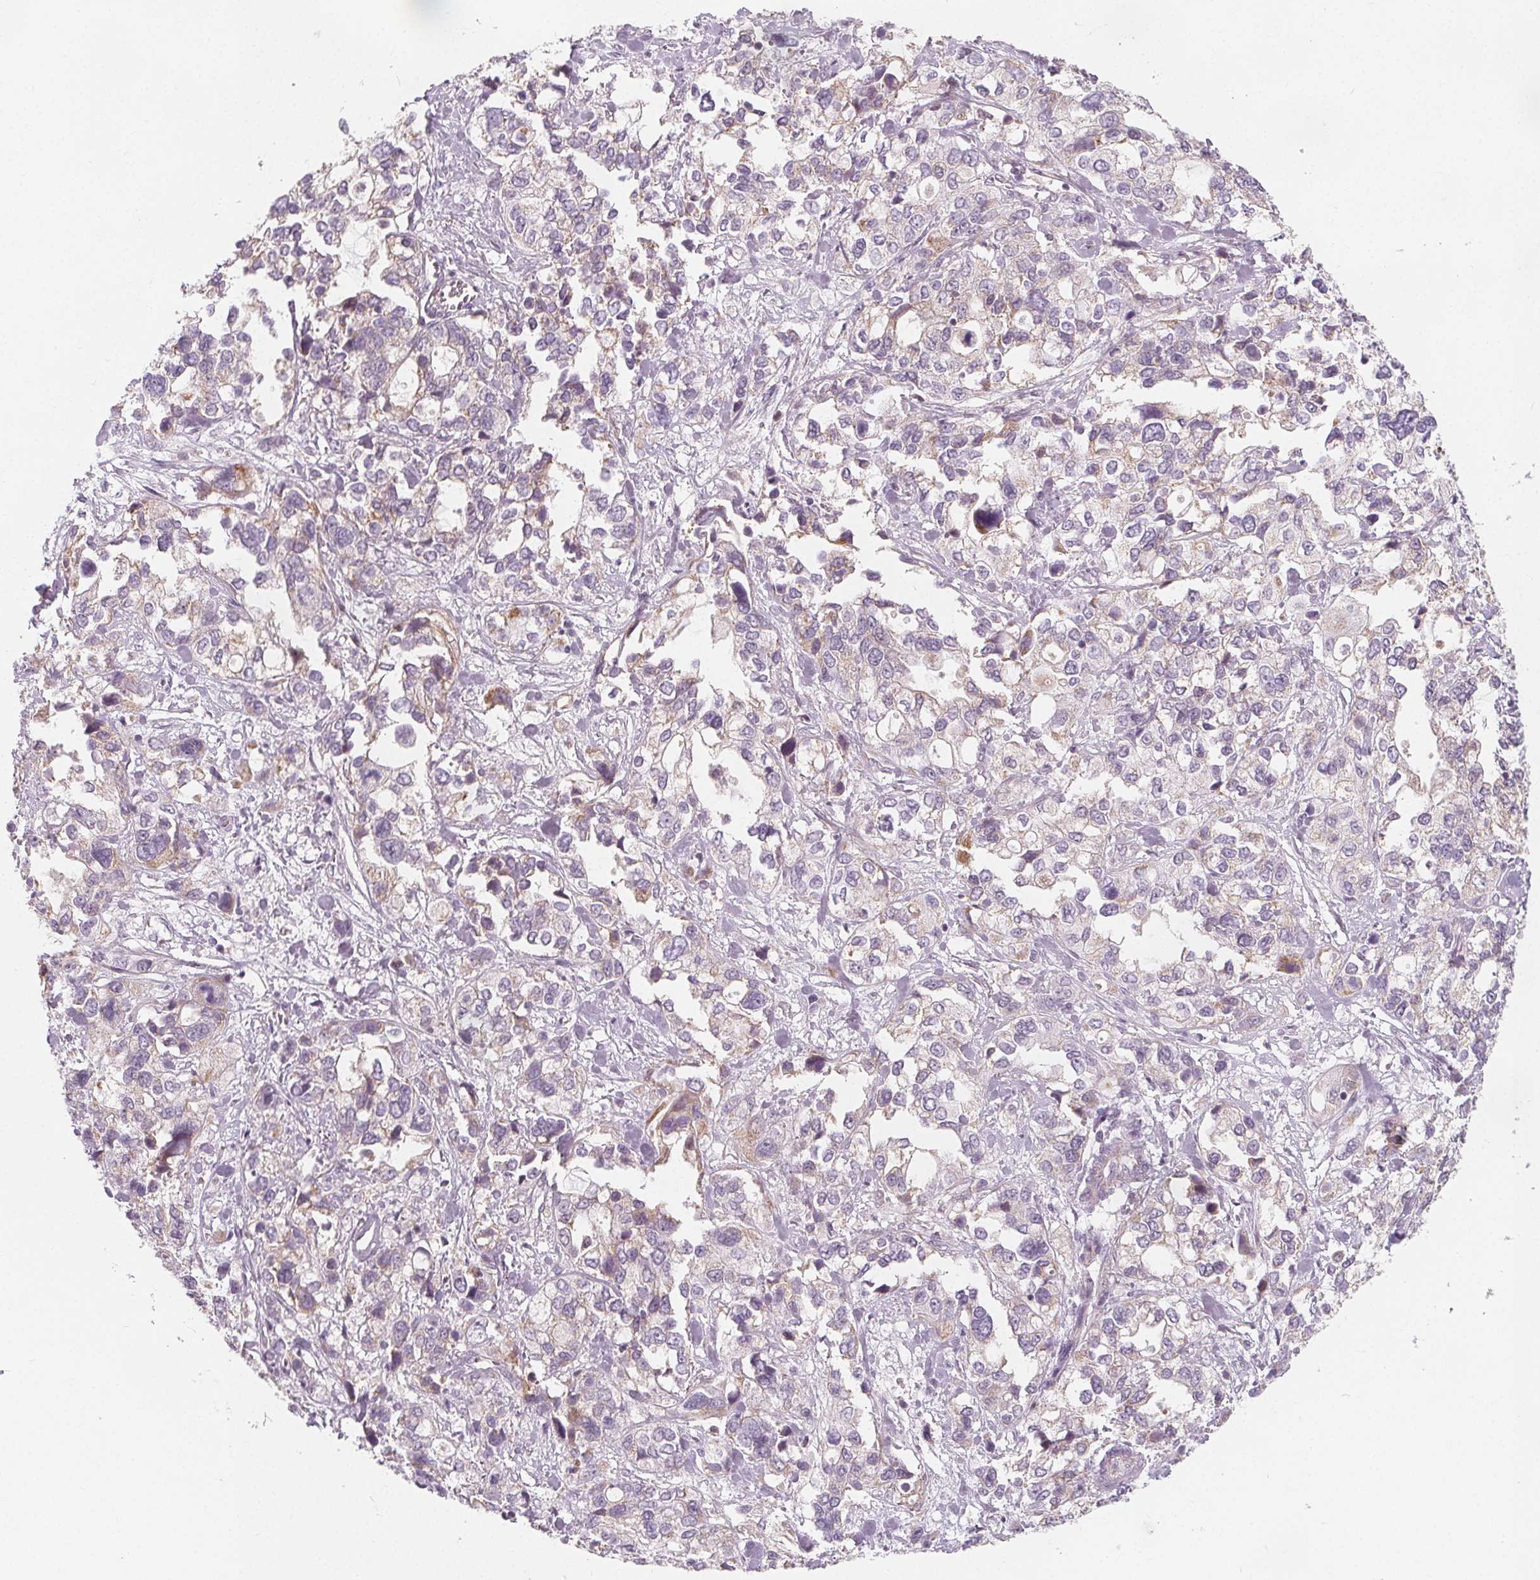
{"staining": {"intensity": "weak", "quantity": "<25%", "location": "cytoplasmic/membranous"}, "tissue": "stomach cancer", "cell_type": "Tumor cells", "image_type": "cancer", "snomed": [{"axis": "morphology", "description": "Adenocarcinoma, NOS"}, {"axis": "topography", "description": "Stomach, upper"}], "caption": "A micrograph of human stomach adenocarcinoma is negative for staining in tumor cells.", "gene": "NUP210L", "patient": {"sex": "female", "age": 81}}